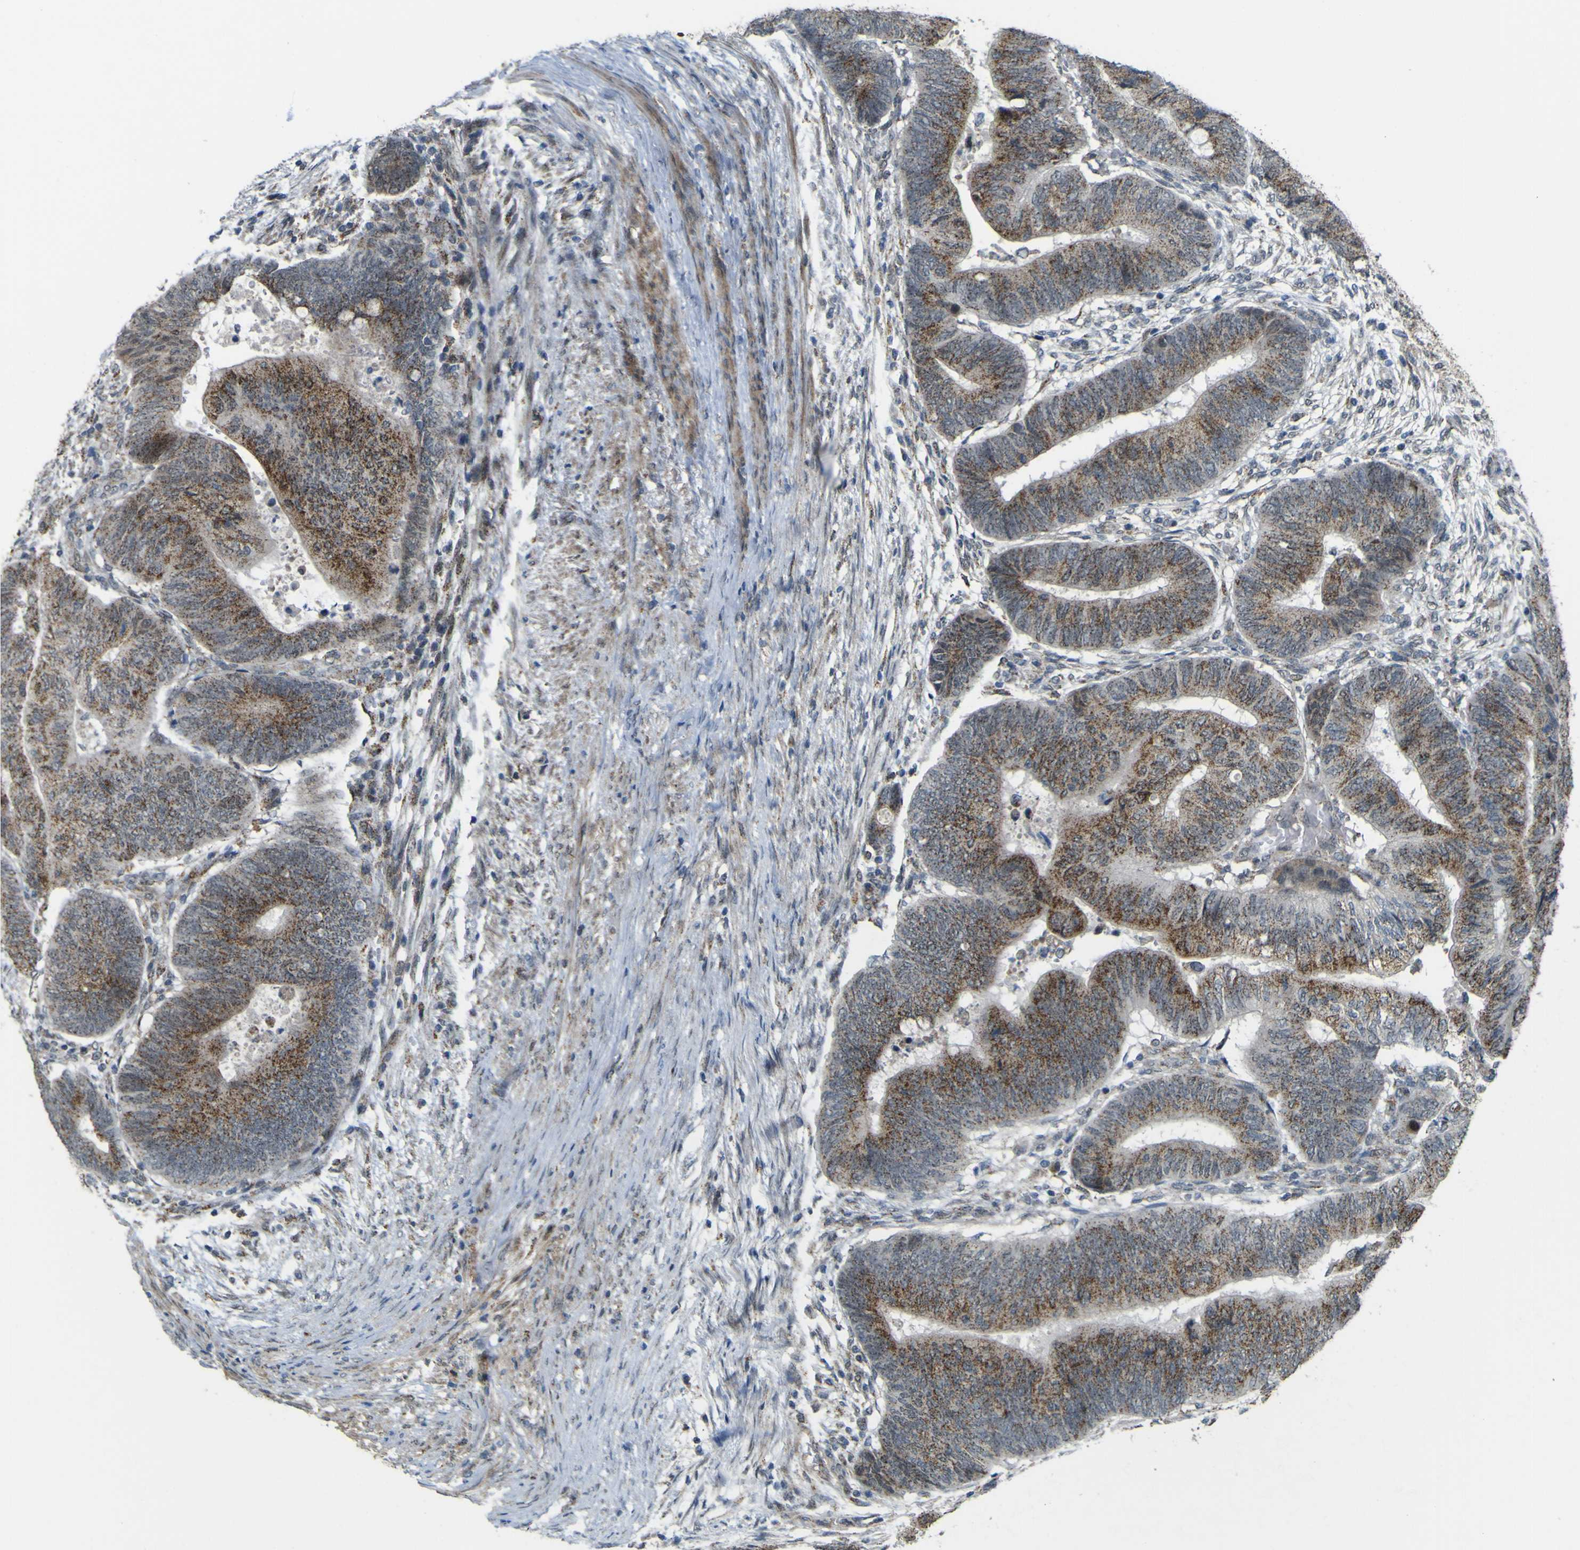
{"staining": {"intensity": "strong", "quantity": ">75%", "location": "cytoplasmic/membranous"}, "tissue": "colorectal cancer", "cell_type": "Tumor cells", "image_type": "cancer", "snomed": [{"axis": "morphology", "description": "Normal tissue, NOS"}, {"axis": "morphology", "description": "Adenocarcinoma, NOS"}, {"axis": "topography", "description": "Rectum"}, {"axis": "topography", "description": "Peripheral nerve tissue"}], "caption": "Colorectal cancer tissue exhibits strong cytoplasmic/membranous expression in about >75% of tumor cells, visualized by immunohistochemistry.", "gene": "ACBD5", "patient": {"sex": "male", "age": 92}}